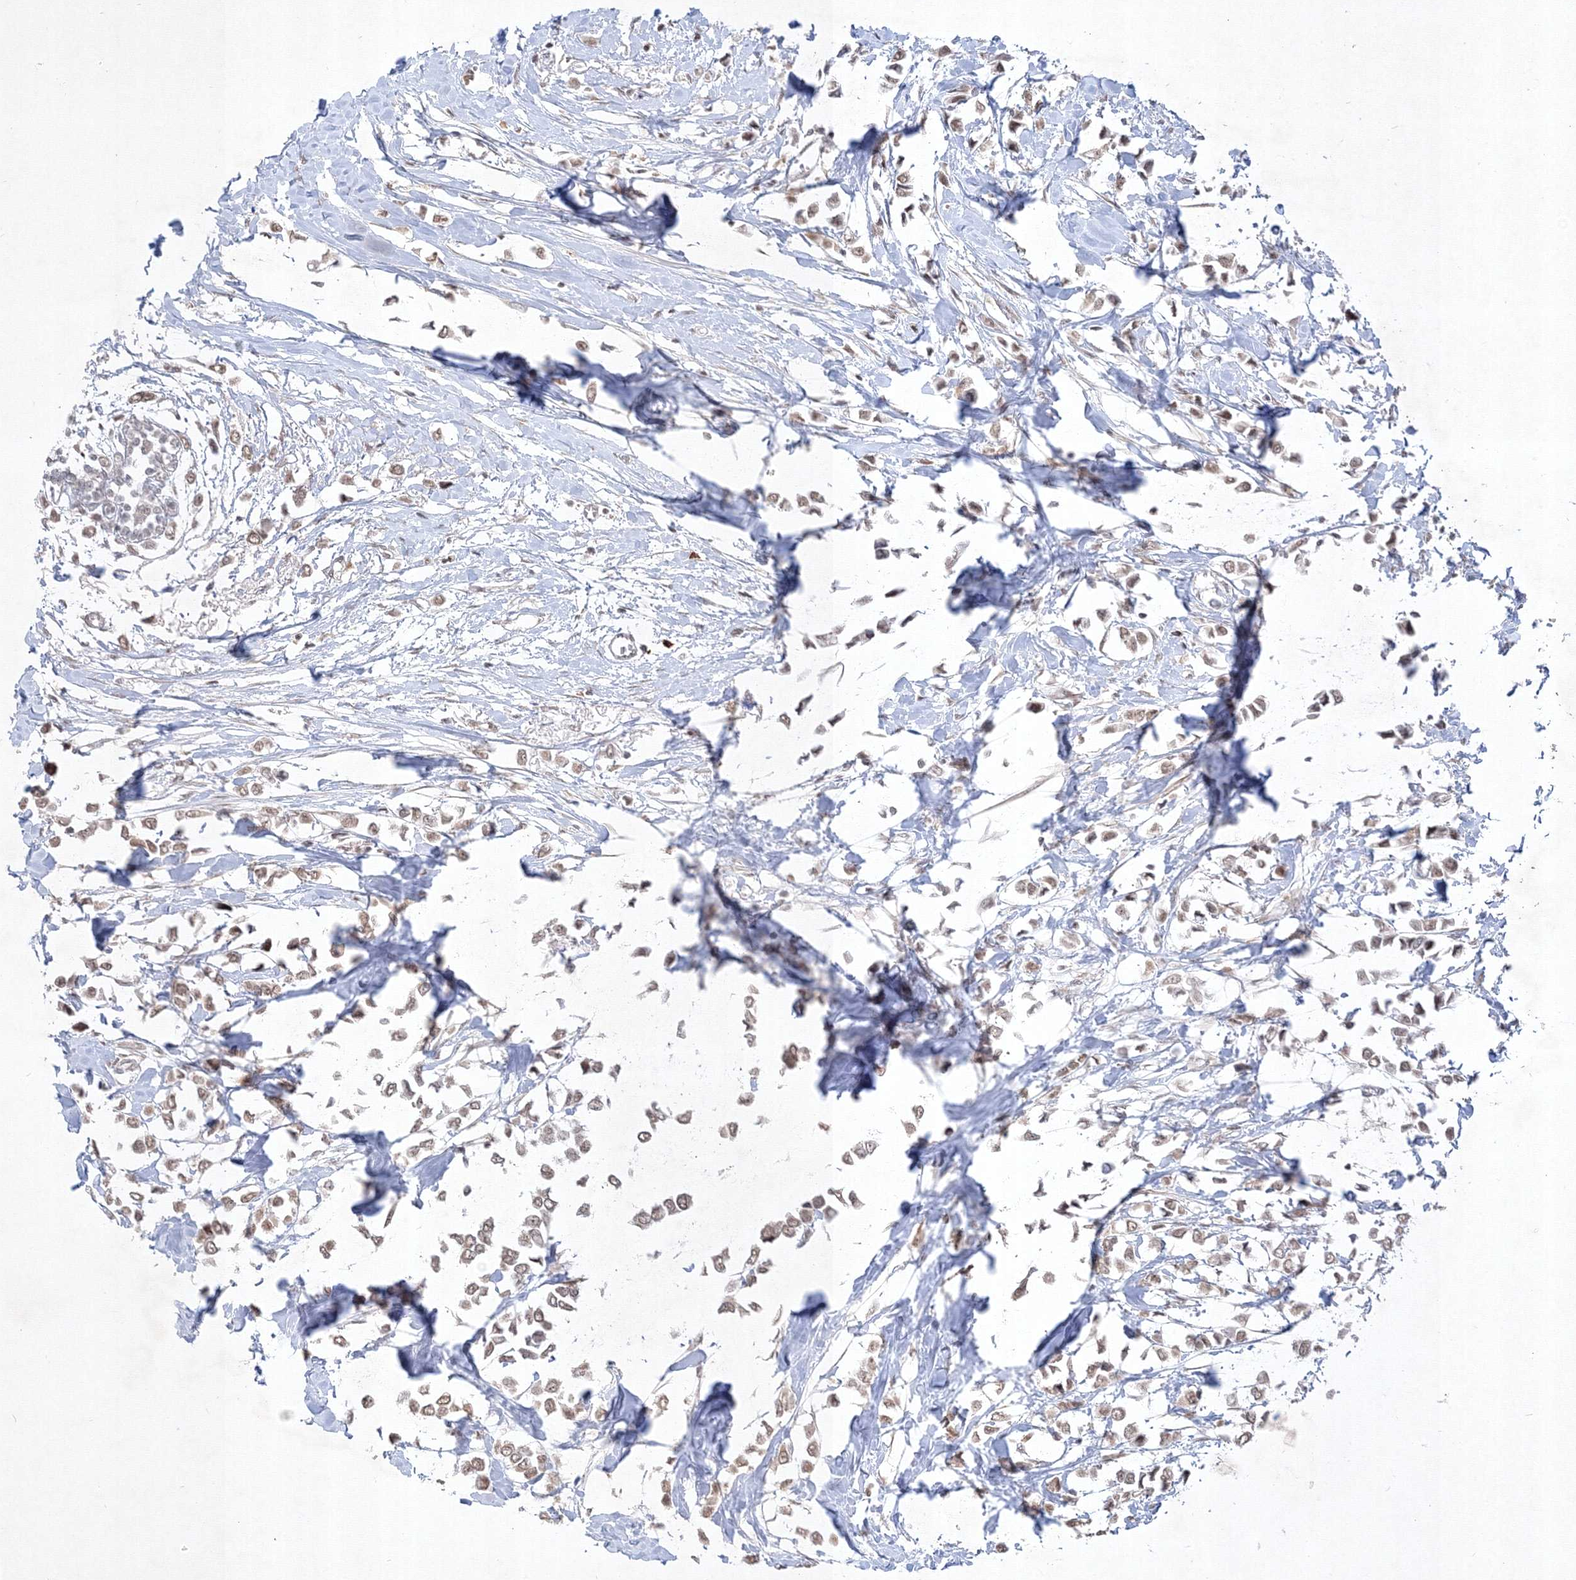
{"staining": {"intensity": "negative", "quantity": "none", "location": "none"}, "tissue": "breast cancer", "cell_type": "Tumor cells", "image_type": "cancer", "snomed": [{"axis": "morphology", "description": "Lobular carcinoma"}, {"axis": "topography", "description": "Breast"}], "caption": "DAB immunohistochemical staining of breast cancer (lobular carcinoma) exhibits no significant staining in tumor cells.", "gene": "TAB1", "patient": {"sex": "female", "age": 51}}